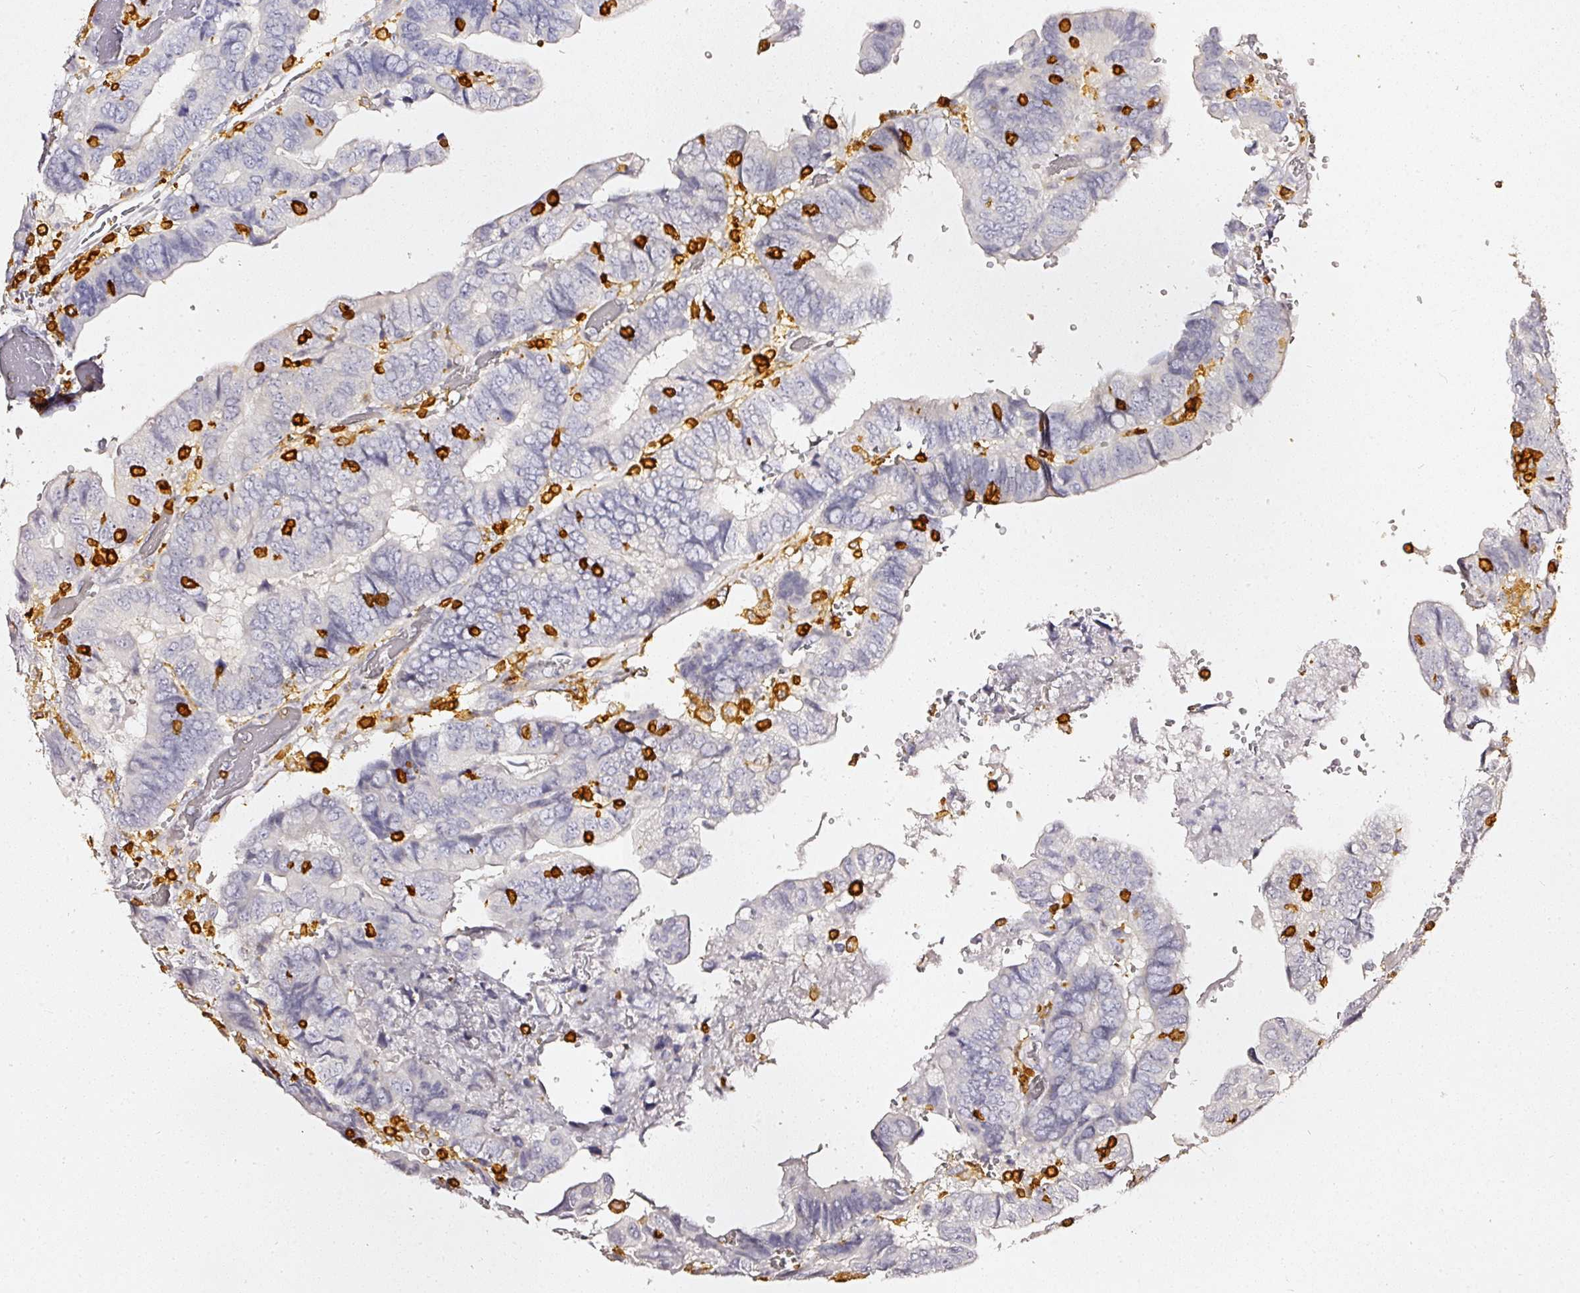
{"staining": {"intensity": "negative", "quantity": "none", "location": "none"}, "tissue": "colorectal cancer", "cell_type": "Tumor cells", "image_type": "cancer", "snomed": [{"axis": "morphology", "description": "Adenocarcinoma, NOS"}, {"axis": "topography", "description": "Colon"}], "caption": "A histopathology image of human adenocarcinoma (colorectal) is negative for staining in tumor cells.", "gene": "EVL", "patient": {"sex": "male", "age": 85}}